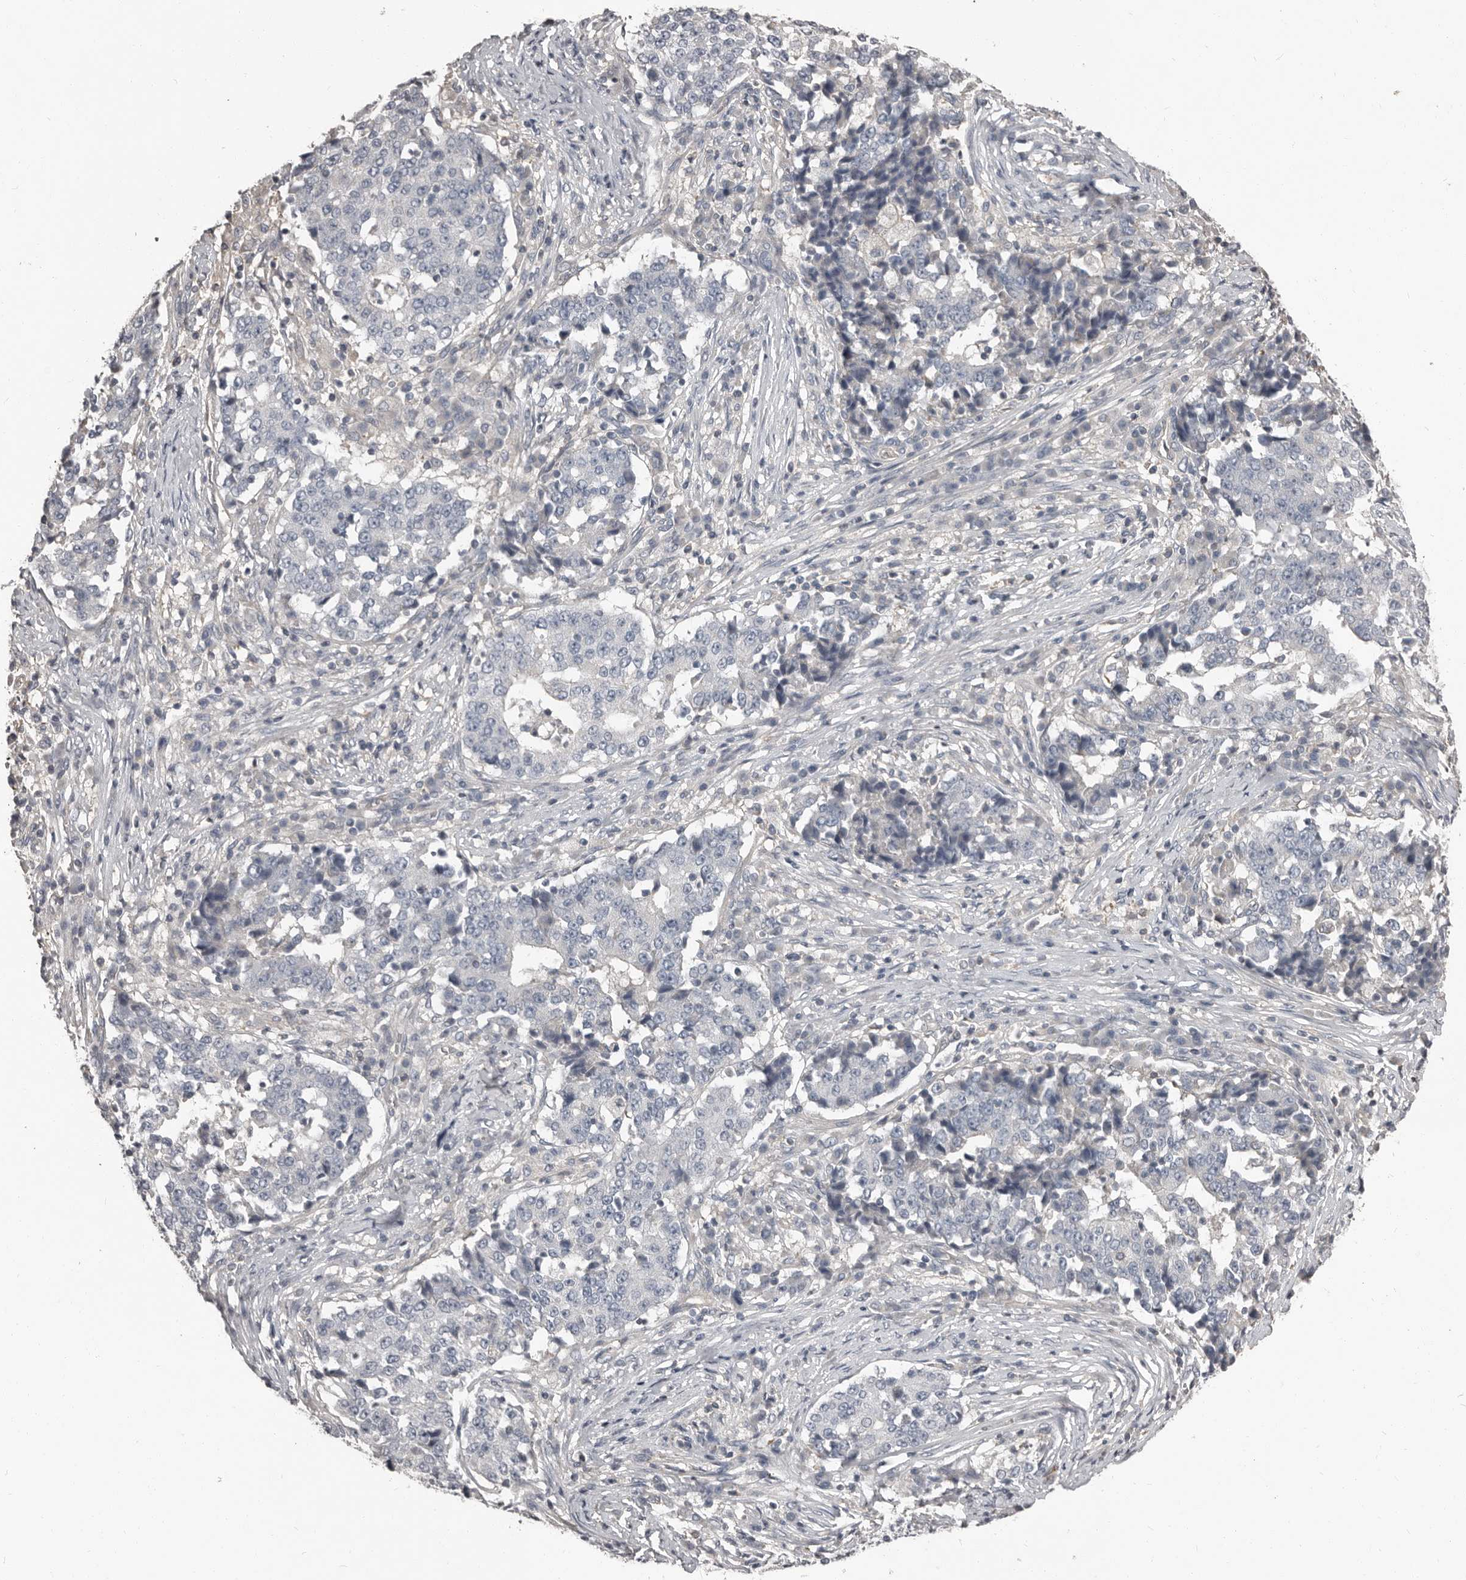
{"staining": {"intensity": "negative", "quantity": "none", "location": "none"}, "tissue": "stomach cancer", "cell_type": "Tumor cells", "image_type": "cancer", "snomed": [{"axis": "morphology", "description": "Adenocarcinoma, NOS"}, {"axis": "topography", "description": "Stomach"}], "caption": "Adenocarcinoma (stomach) was stained to show a protein in brown. There is no significant positivity in tumor cells.", "gene": "CA6", "patient": {"sex": "male", "age": 59}}